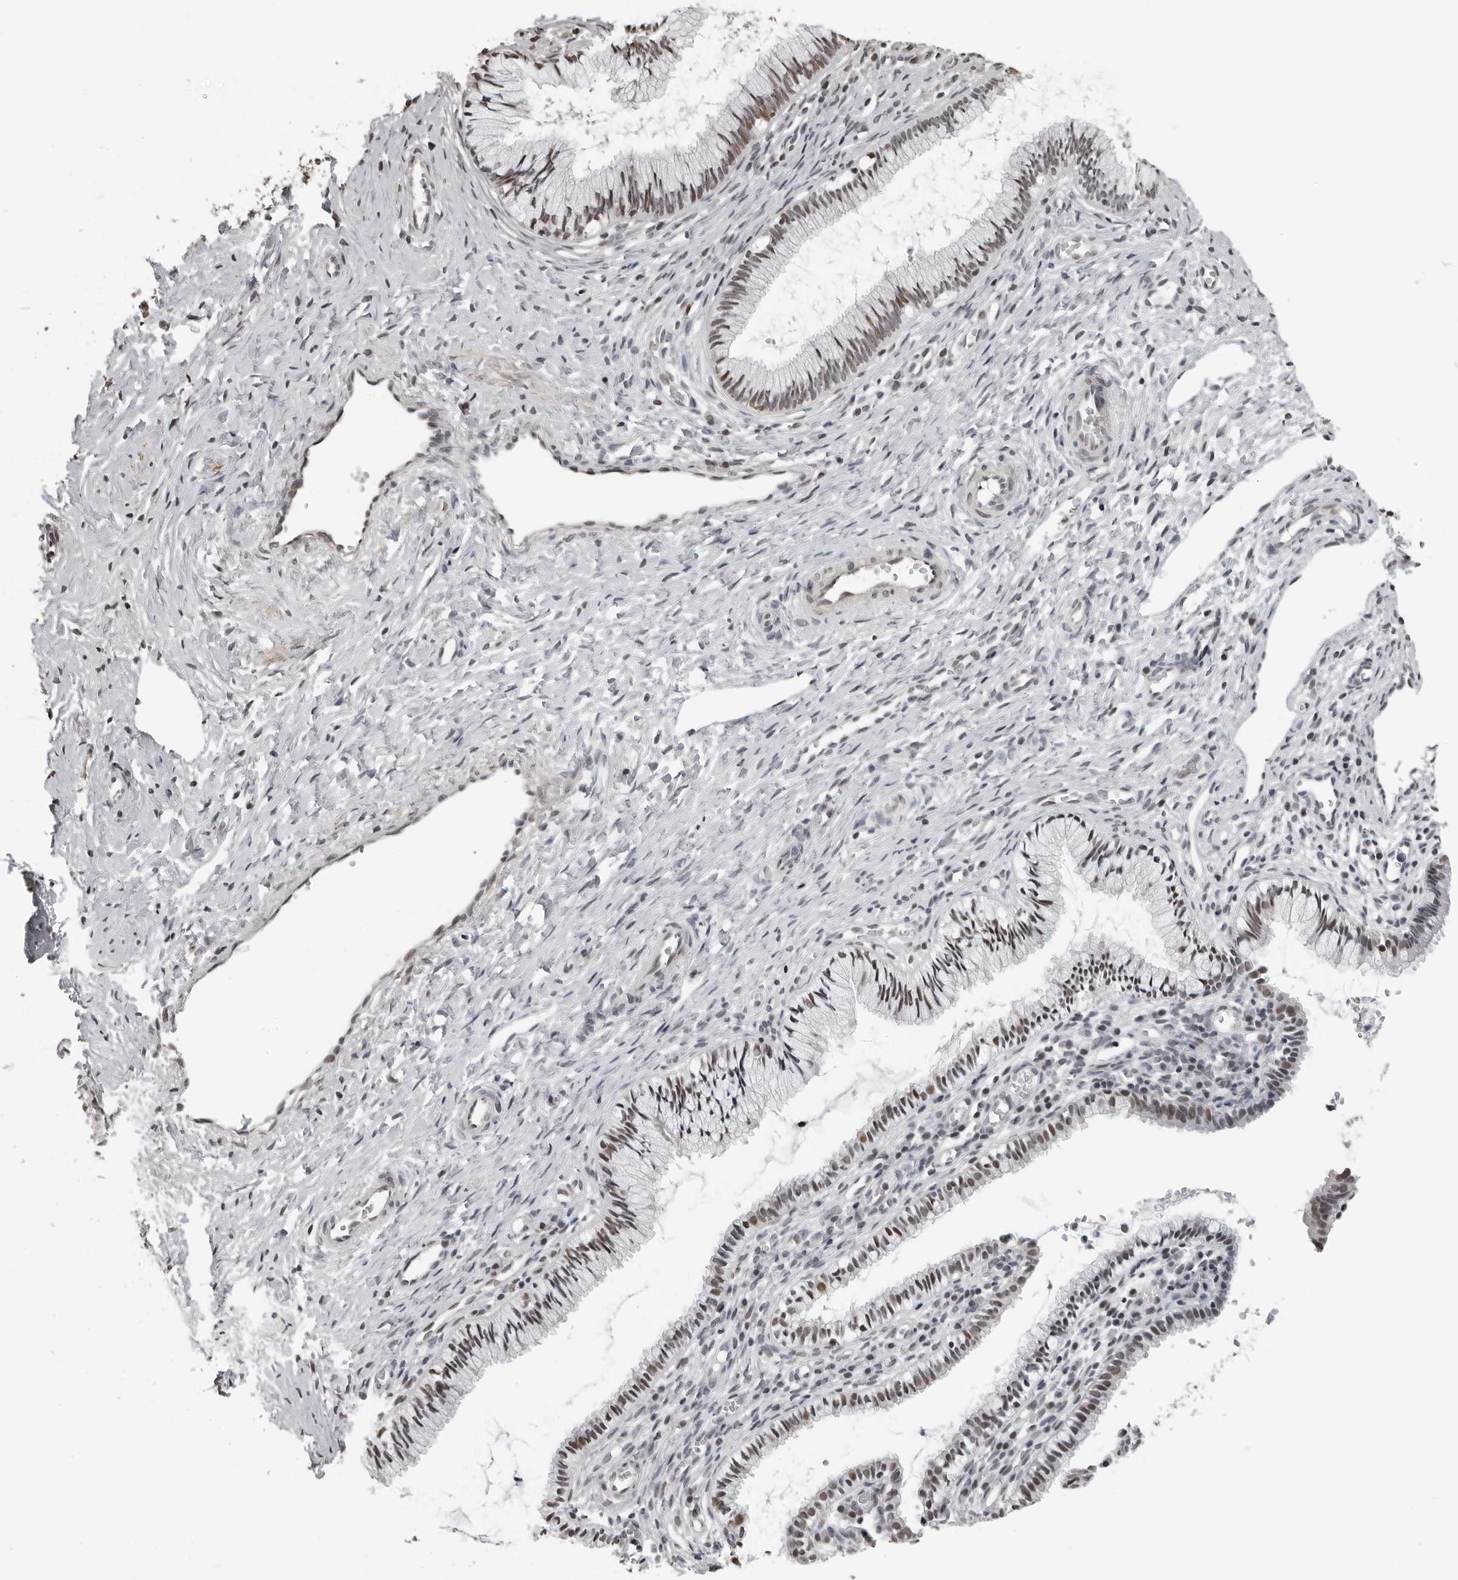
{"staining": {"intensity": "weak", "quantity": "25%-75%", "location": "nuclear"}, "tissue": "cervix", "cell_type": "Glandular cells", "image_type": "normal", "snomed": [{"axis": "morphology", "description": "Normal tissue, NOS"}, {"axis": "topography", "description": "Cervix"}], "caption": "The histopathology image displays staining of normal cervix, revealing weak nuclear protein expression (brown color) within glandular cells. (Stains: DAB (3,3'-diaminobenzidine) in brown, nuclei in blue, Microscopy: brightfield microscopy at high magnification).", "gene": "ORC1", "patient": {"sex": "female", "age": 27}}